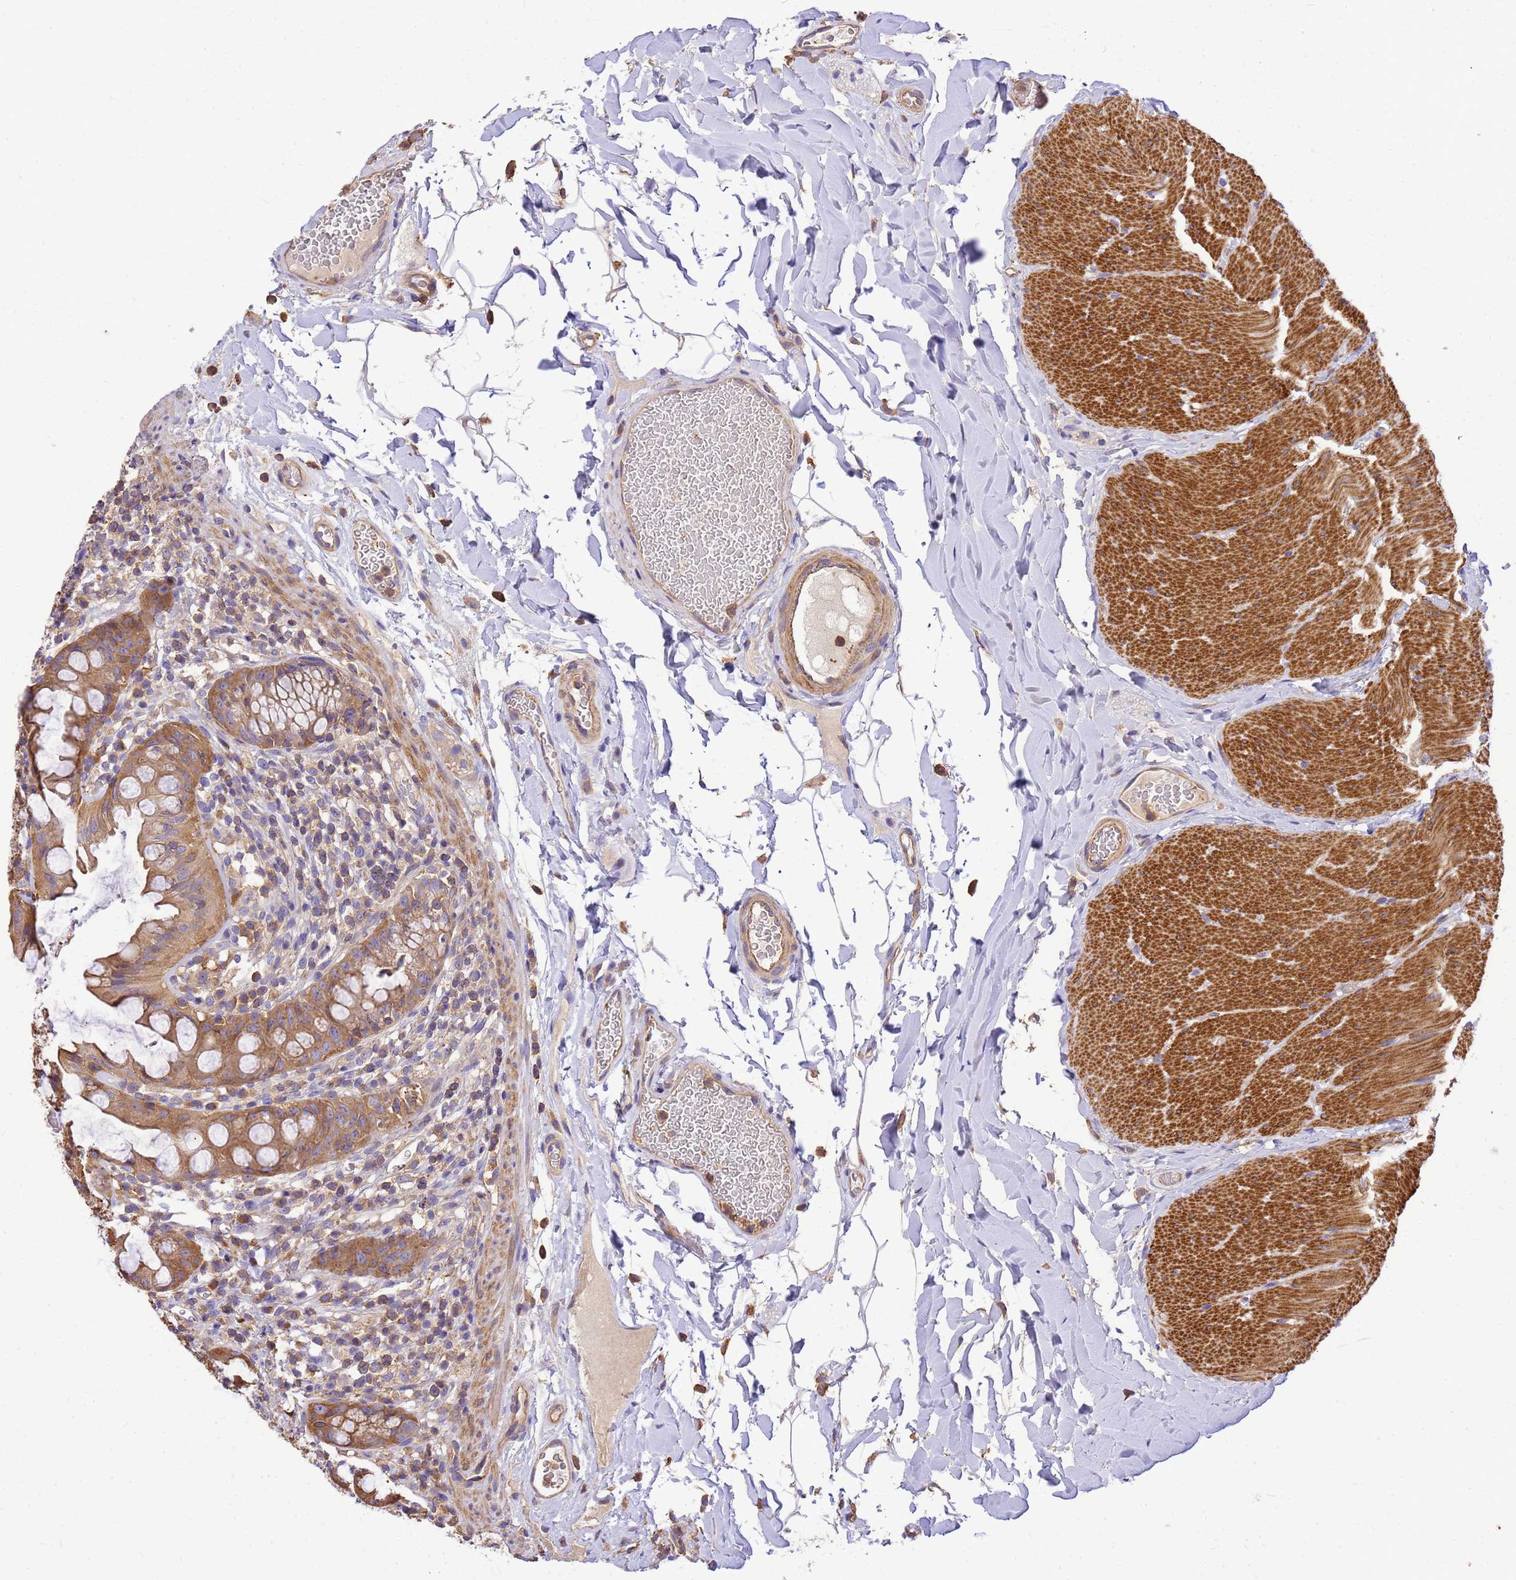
{"staining": {"intensity": "moderate", "quantity": ">75%", "location": "cytoplasmic/membranous"}, "tissue": "rectum", "cell_type": "Glandular cells", "image_type": "normal", "snomed": [{"axis": "morphology", "description": "Normal tissue, NOS"}, {"axis": "topography", "description": "Rectum"}], "caption": "Protein staining of benign rectum exhibits moderate cytoplasmic/membranous staining in approximately >75% of glandular cells.", "gene": "WDR64", "patient": {"sex": "female", "age": 57}}